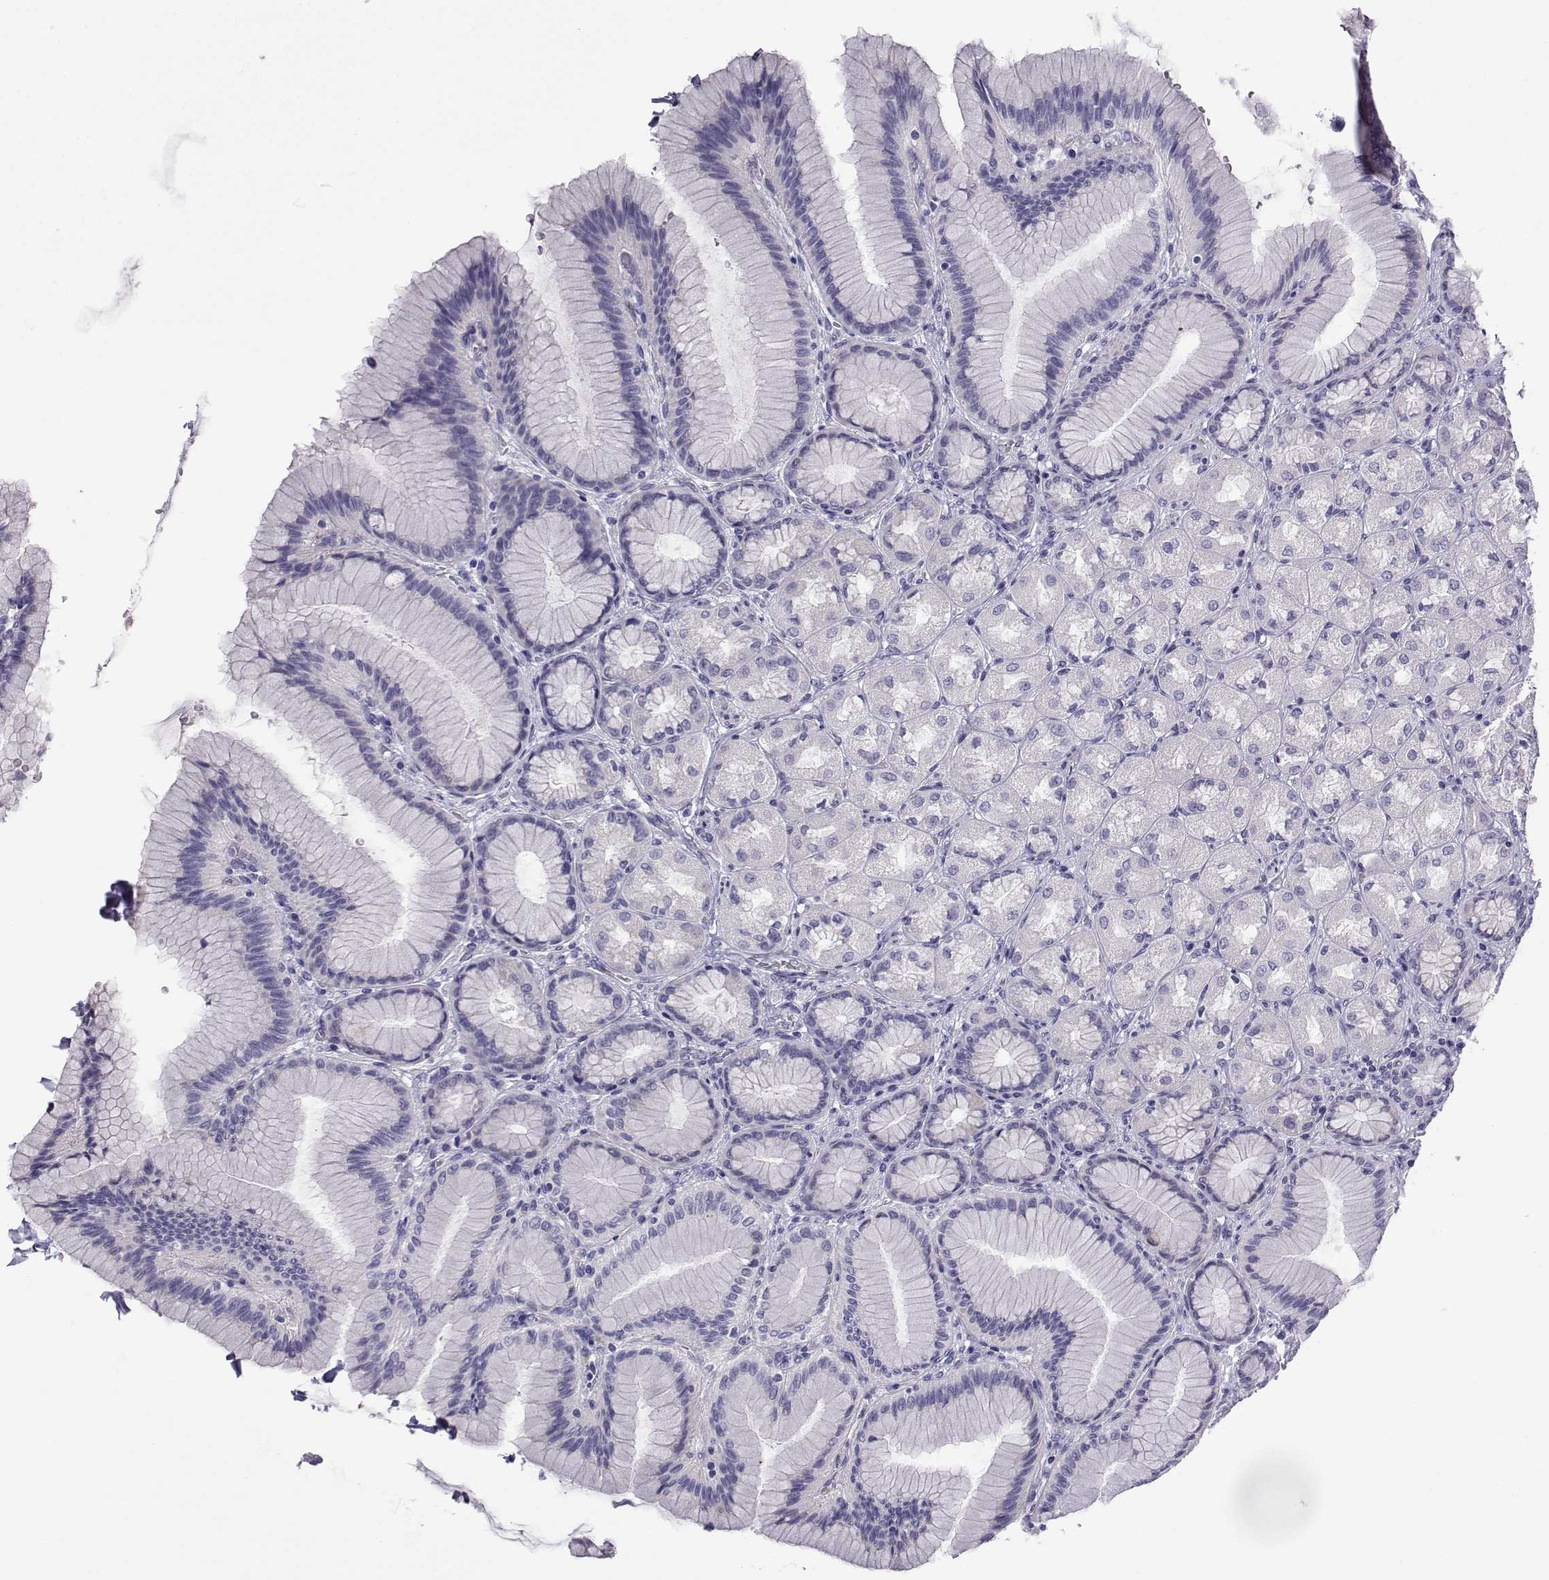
{"staining": {"intensity": "negative", "quantity": "none", "location": "none"}, "tissue": "stomach", "cell_type": "Glandular cells", "image_type": "normal", "snomed": [{"axis": "morphology", "description": "Normal tissue, NOS"}, {"axis": "morphology", "description": "Adenocarcinoma, NOS"}, {"axis": "morphology", "description": "Adenocarcinoma, High grade"}, {"axis": "topography", "description": "Stomach, upper"}, {"axis": "topography", "description": "Stomach"}], "caption": "Immunohistochemical staining of benign human stomach displays no significant staining in glandular cells. Brightfield microscopy of IHC stained with DAB (3,3'-diaminobenzidine) (brown) and hematoxylin (blue), captured at high magnification.", "gene": "CFAP70", "patient": {"sex": "female", "age": 65}}